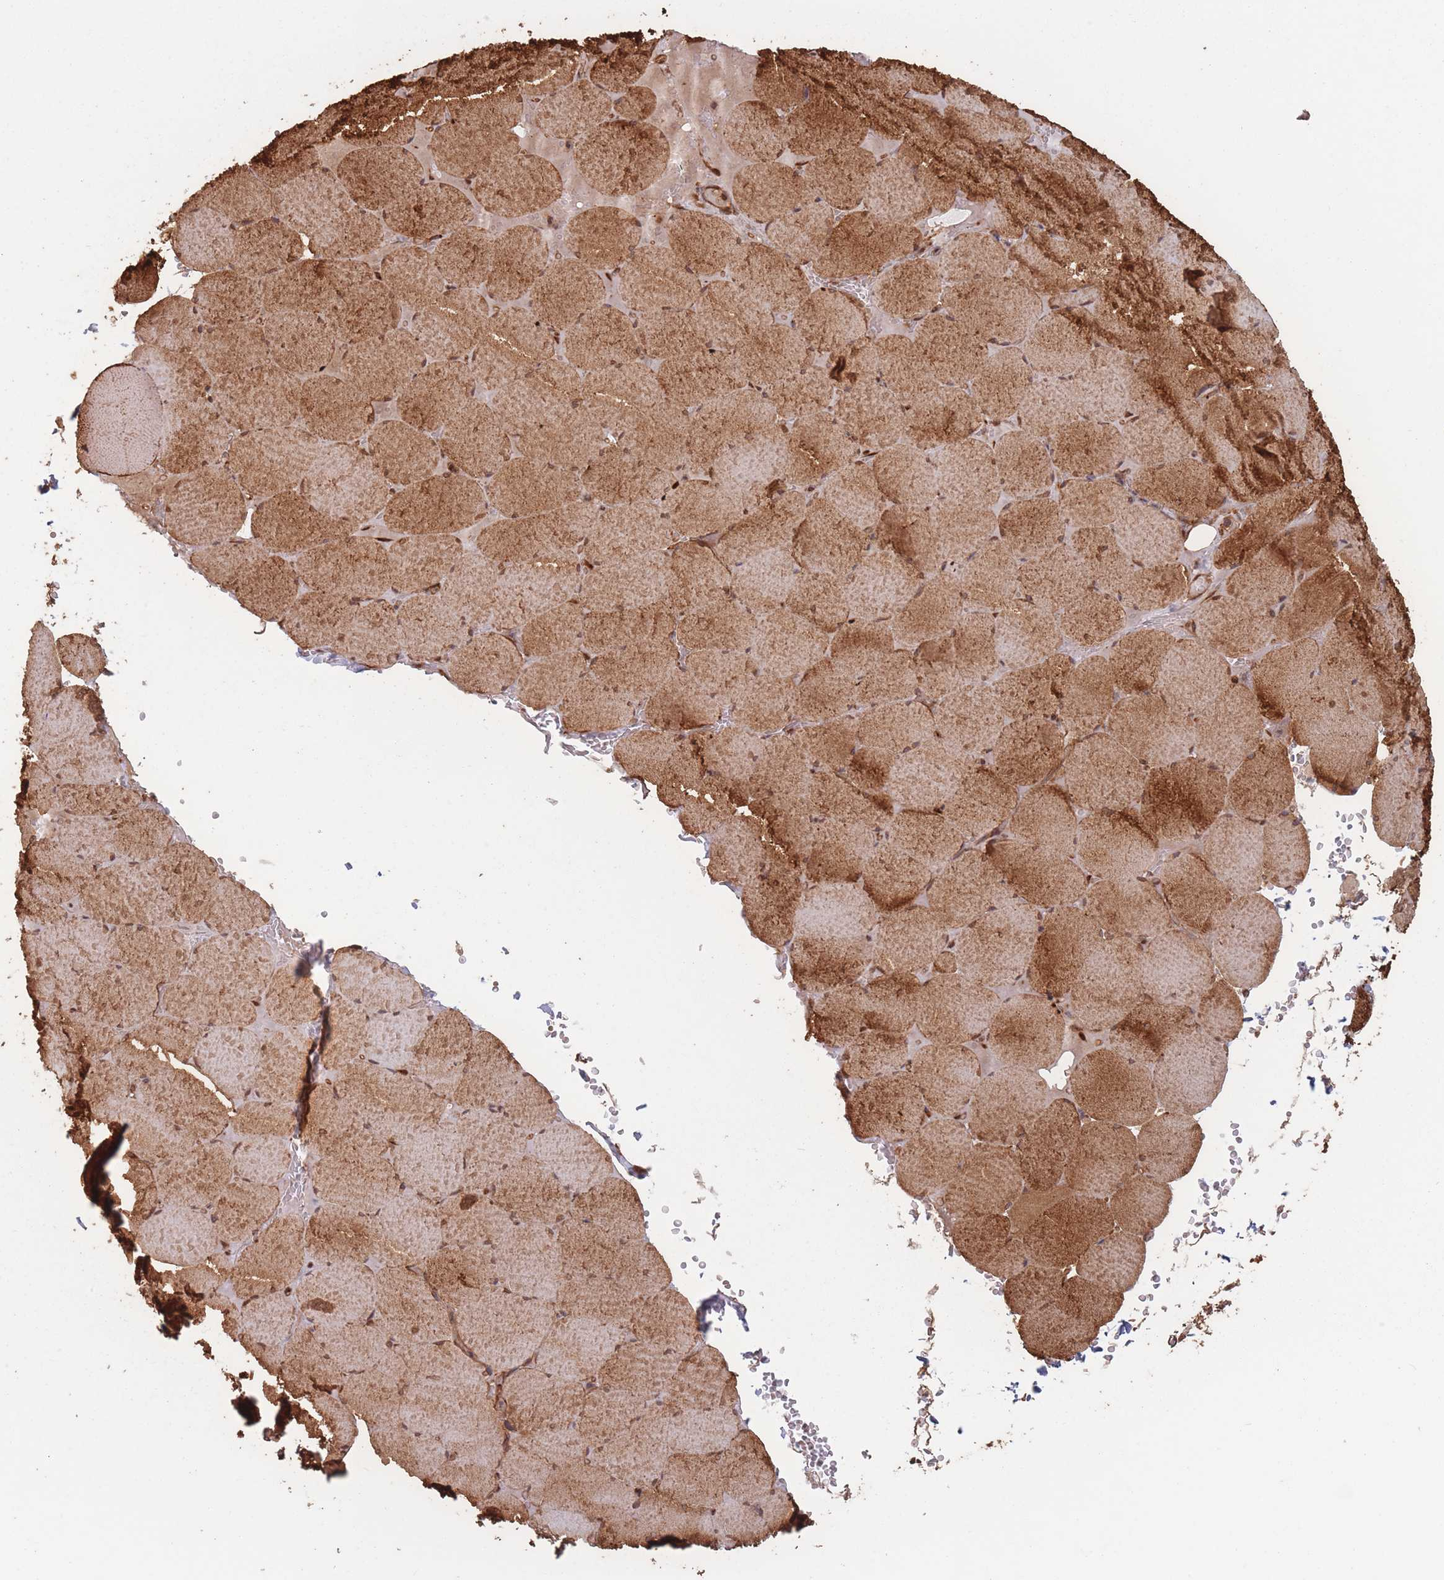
{"staining": {"intensity": "moderate", "quantity": ">75%", "location": "cytoplasmic/membranous"}, "tissue": "skeletal muscle", "cell_type": "Myocytes", "image_type": "normal", "snomed": [{"axis": "morphology", "description": "Normal tissue, NOS"}, {"axis": "topography", "description": "Skeletal muscle"}, {"axis": "topography", "description": "Head-Neck"}], "caption": "A histopathology image of skeletal muscle stained for a protein displays moderate cytoplasmic/membranous brown staining in myocytes. The staining is performed using DAB (3,3'-diaminobenzidine) brown chromogen to label protein expression. The nuclei are counter-stained blue using hematoxylin.", "gene": "PODXL2", "patient": {"sex": "male", "age": 66}}